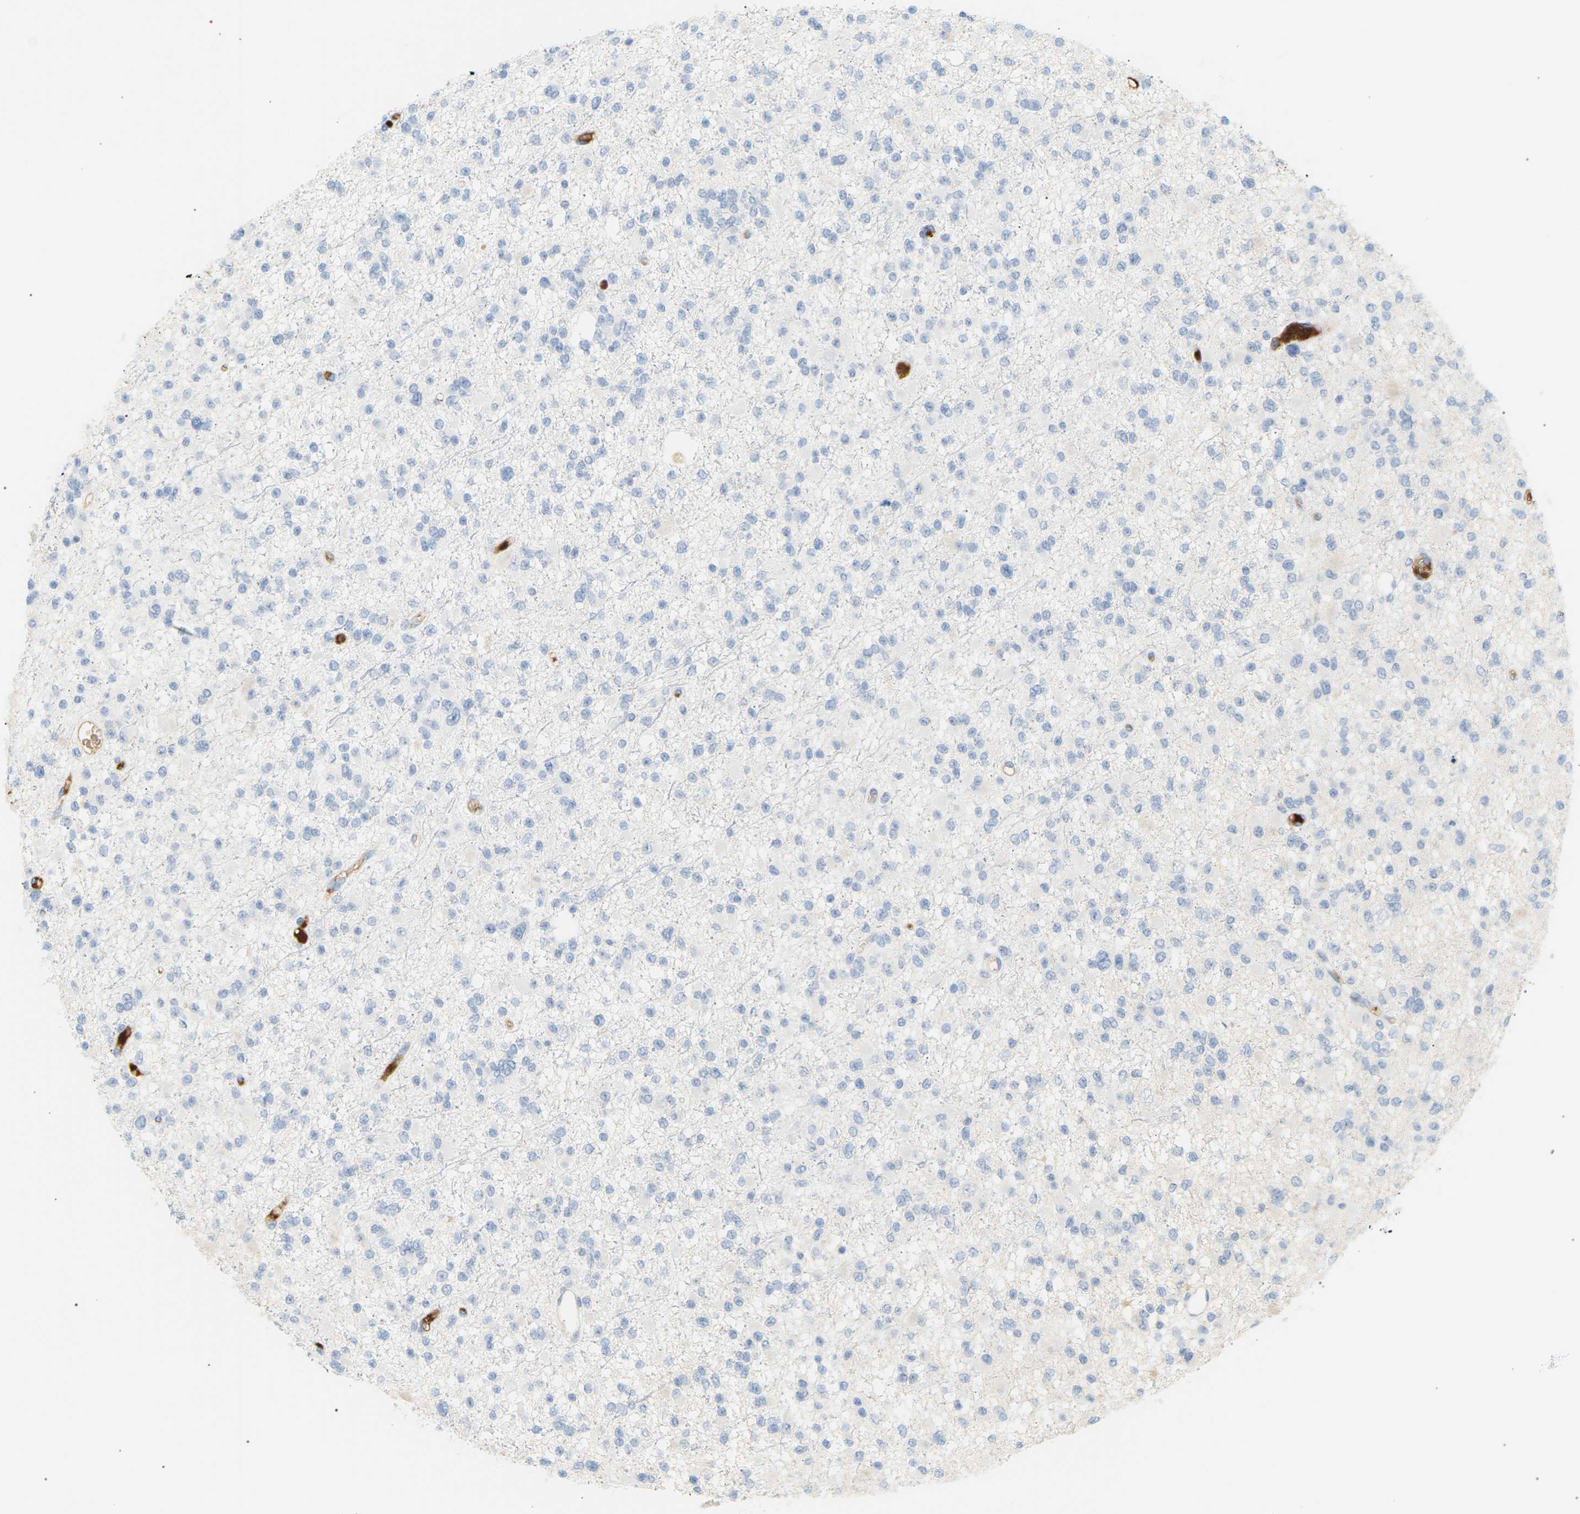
{"staining": {"intensity": "negative", "quantity": "none", "location": "none"}, "tissue": "glioma", "cell_type": "Tumor cells", "image_type": "cancer", "snomed": [{"axis": "morphology", "description": "Glioma, malignant, Low grade"}, {"axis": "topography", "description": "Brain"}], "caption": "Immunohistochemistry (IHC) of human glioma shows no positivity in tumor cells. (Brightfield microscopy of DAB immunohistochemistry at high magnification).", "gene": "IGLC3", "patient": {"sex": "female", "age": 22}}